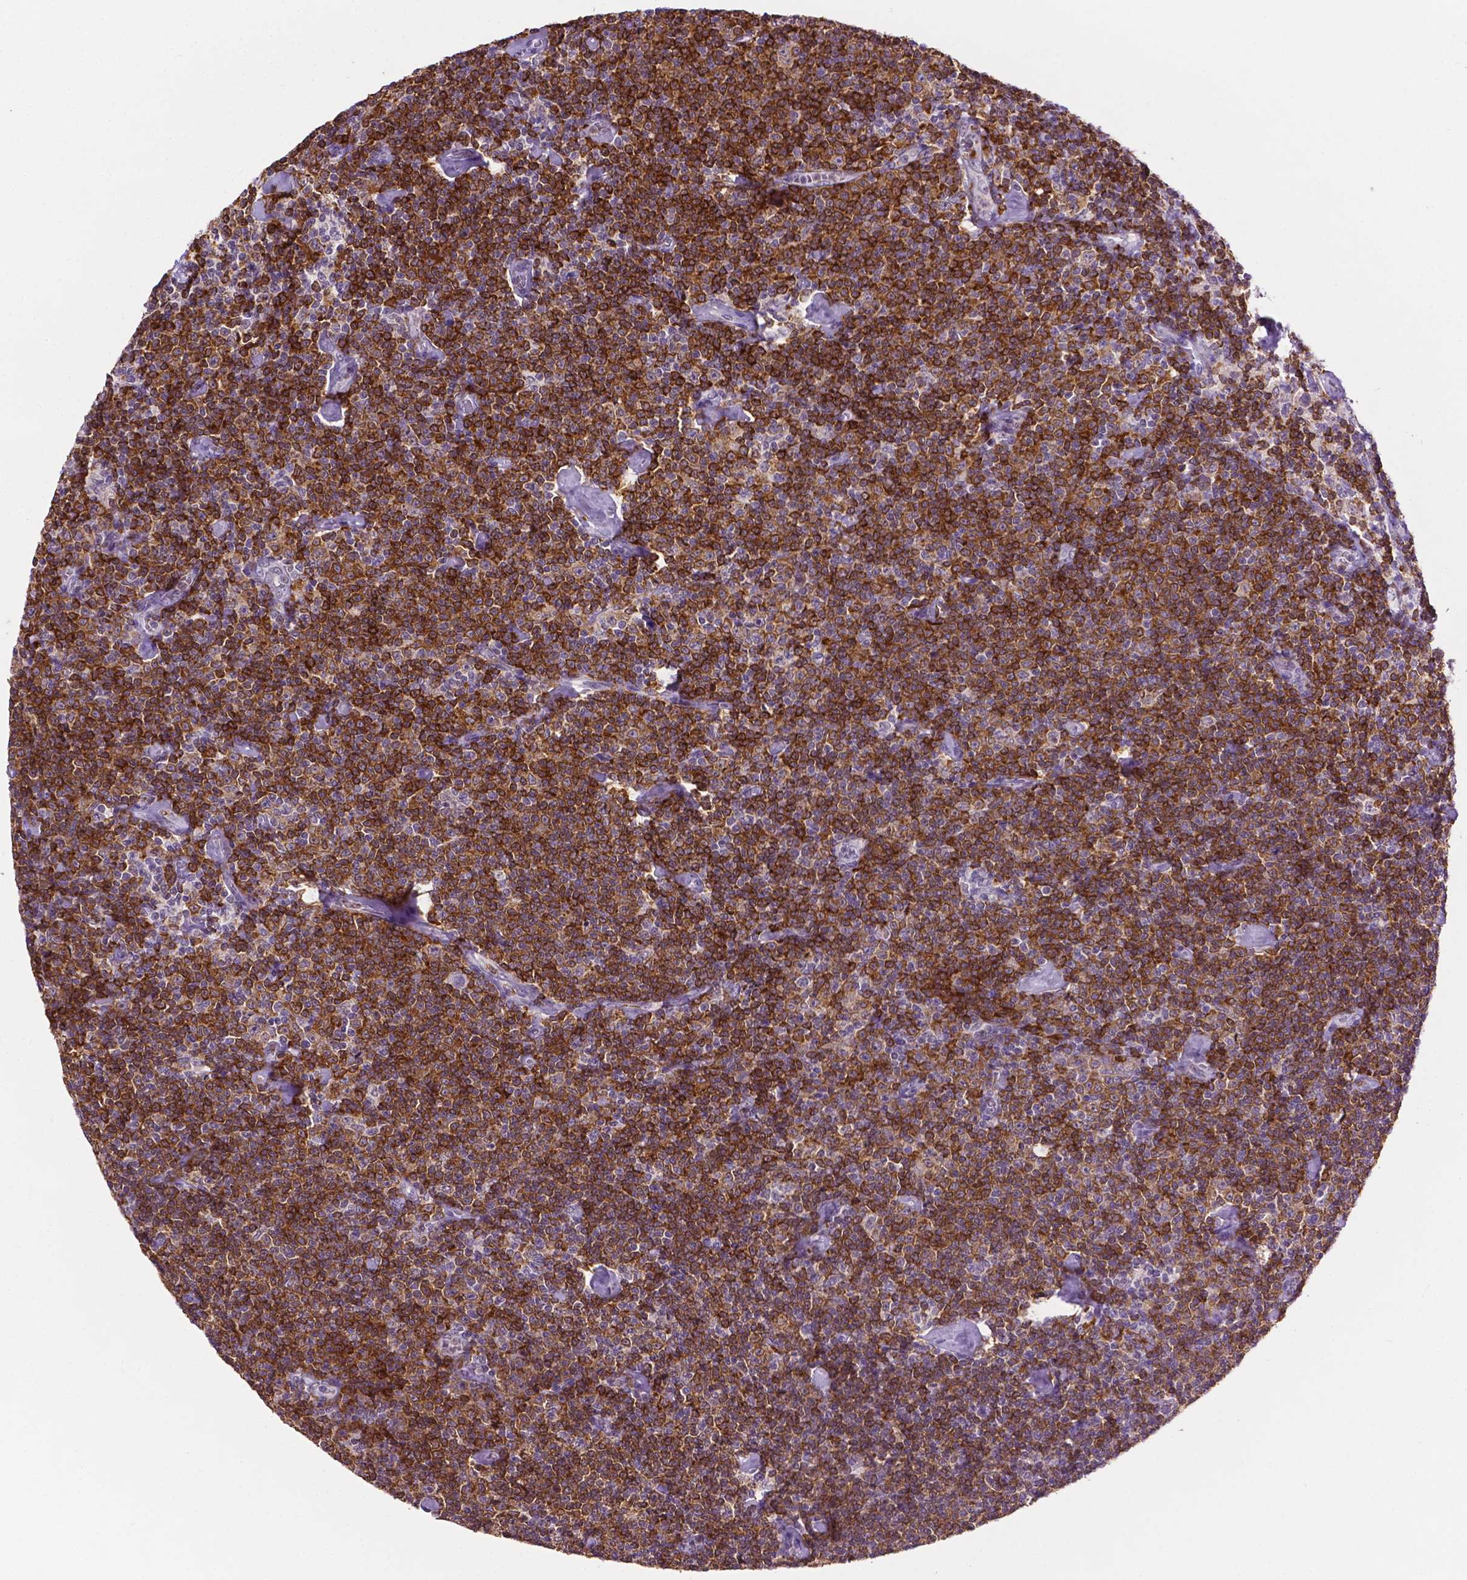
{"staining": {"intensity": "strong", "quantity": ">75%", "location": "cytoplasmic/membranous,nuclear"}, "tissue": "lymphoma", "cell_type": "Tumor cells", "image_type": "cancer", "snomed": [{"axis": "morphology", "description": "Malignant lymphoma, non-Hodgkin's type, Low grade"}, {"axis": "topography", "description": "Lymph node"}], "caption": "Brown immunohistochemical staining in lymphoma reveals strong cytoplasmic/membranous and nuclear expression in approximately >75% of tumor cells.", "gene": "PTPN6", "patient": {"sex": "male", "age": 81}}